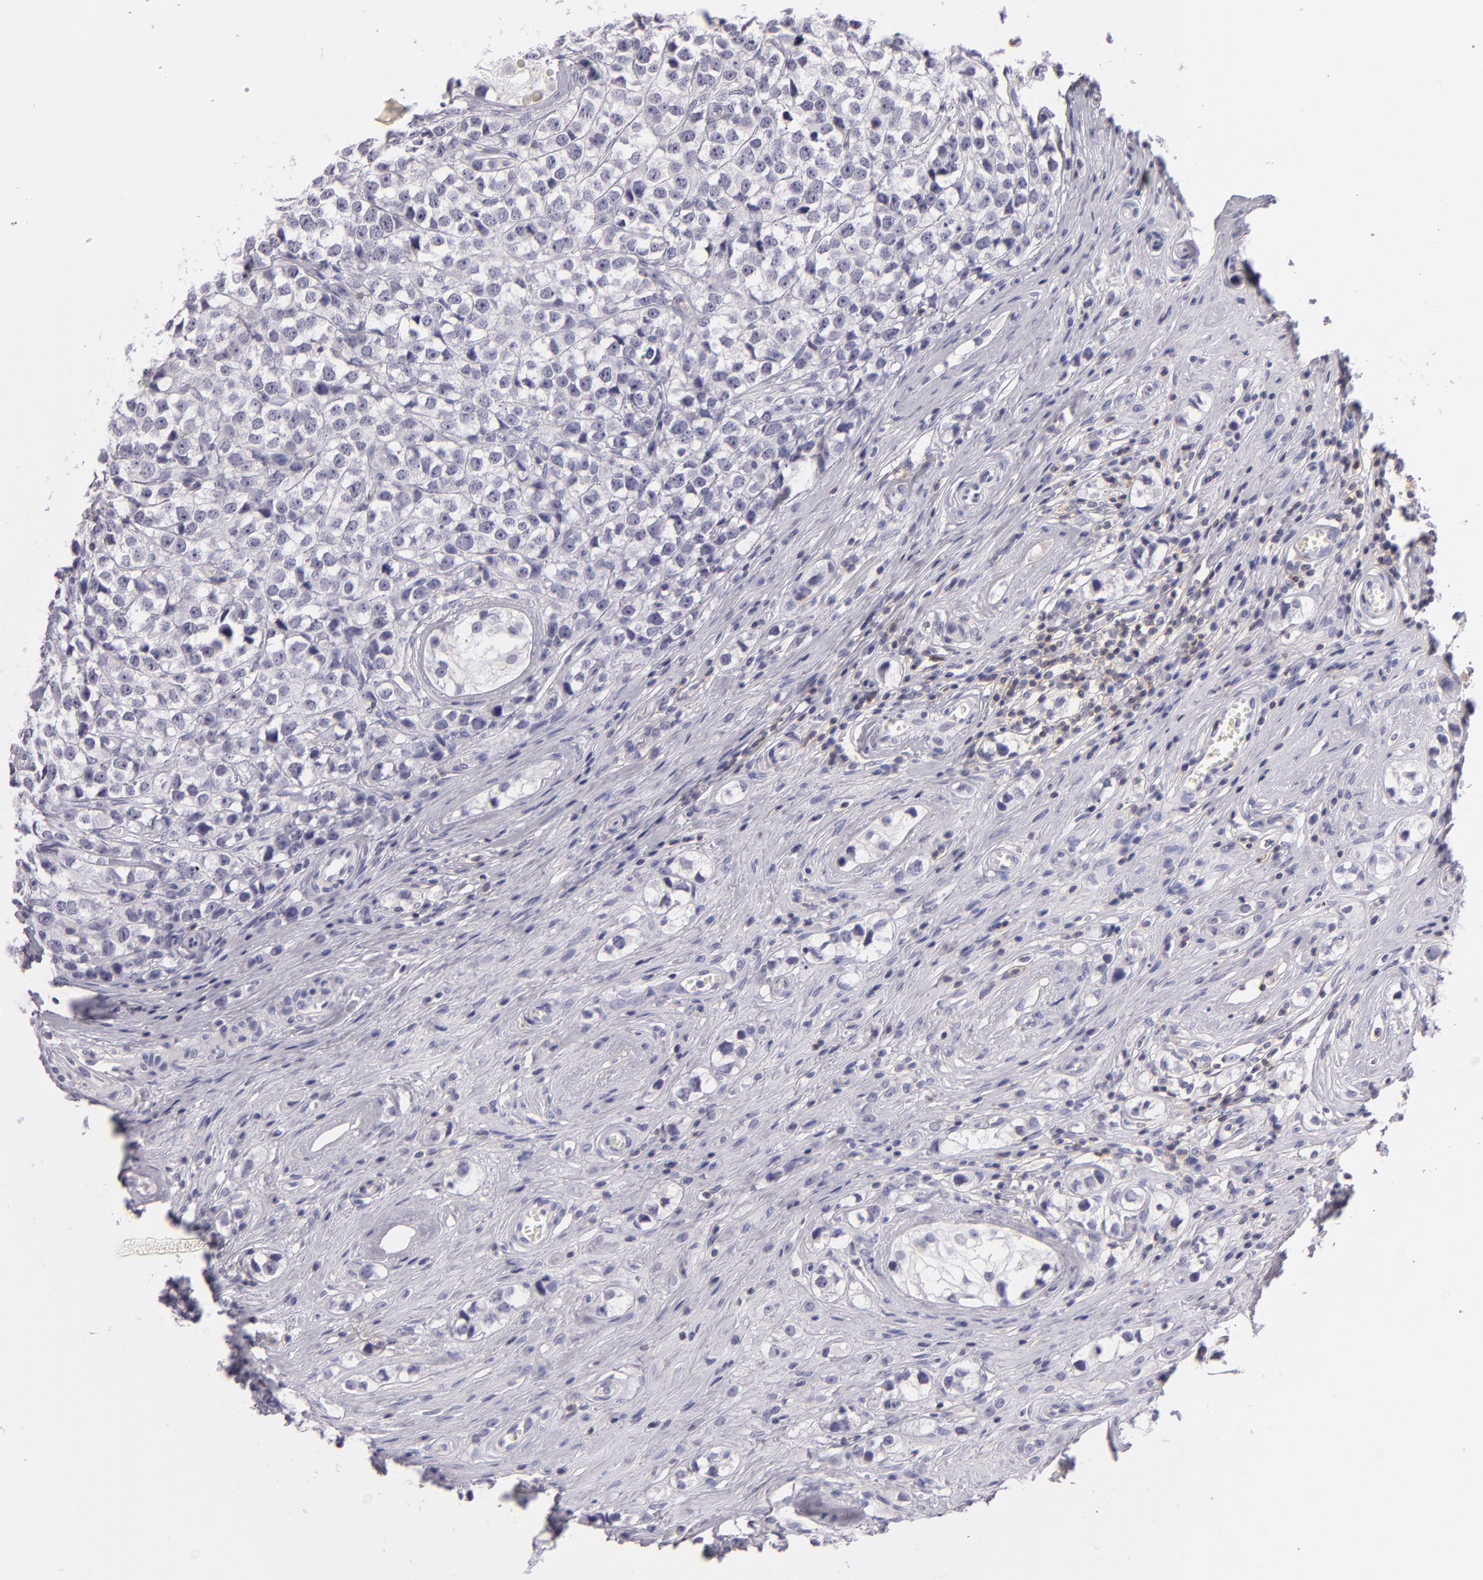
{"staining": {"intensity": "negative", "quantity": "none", "location": "none"}, "tissue": "testis cancer", "cell_type": "Tumor cells", "image_type": "cancer", "snomed": [{"axis": "morphology", "description": "Seminoma, NOS"}, {"axis": "topography", "description": "Testis"}], "caption": "This is an IHC photomicrograph of testis cancer. There is no staining in tumor cells.", "gene": "CD48", "patient": {"sex": "male", "age": 25}}